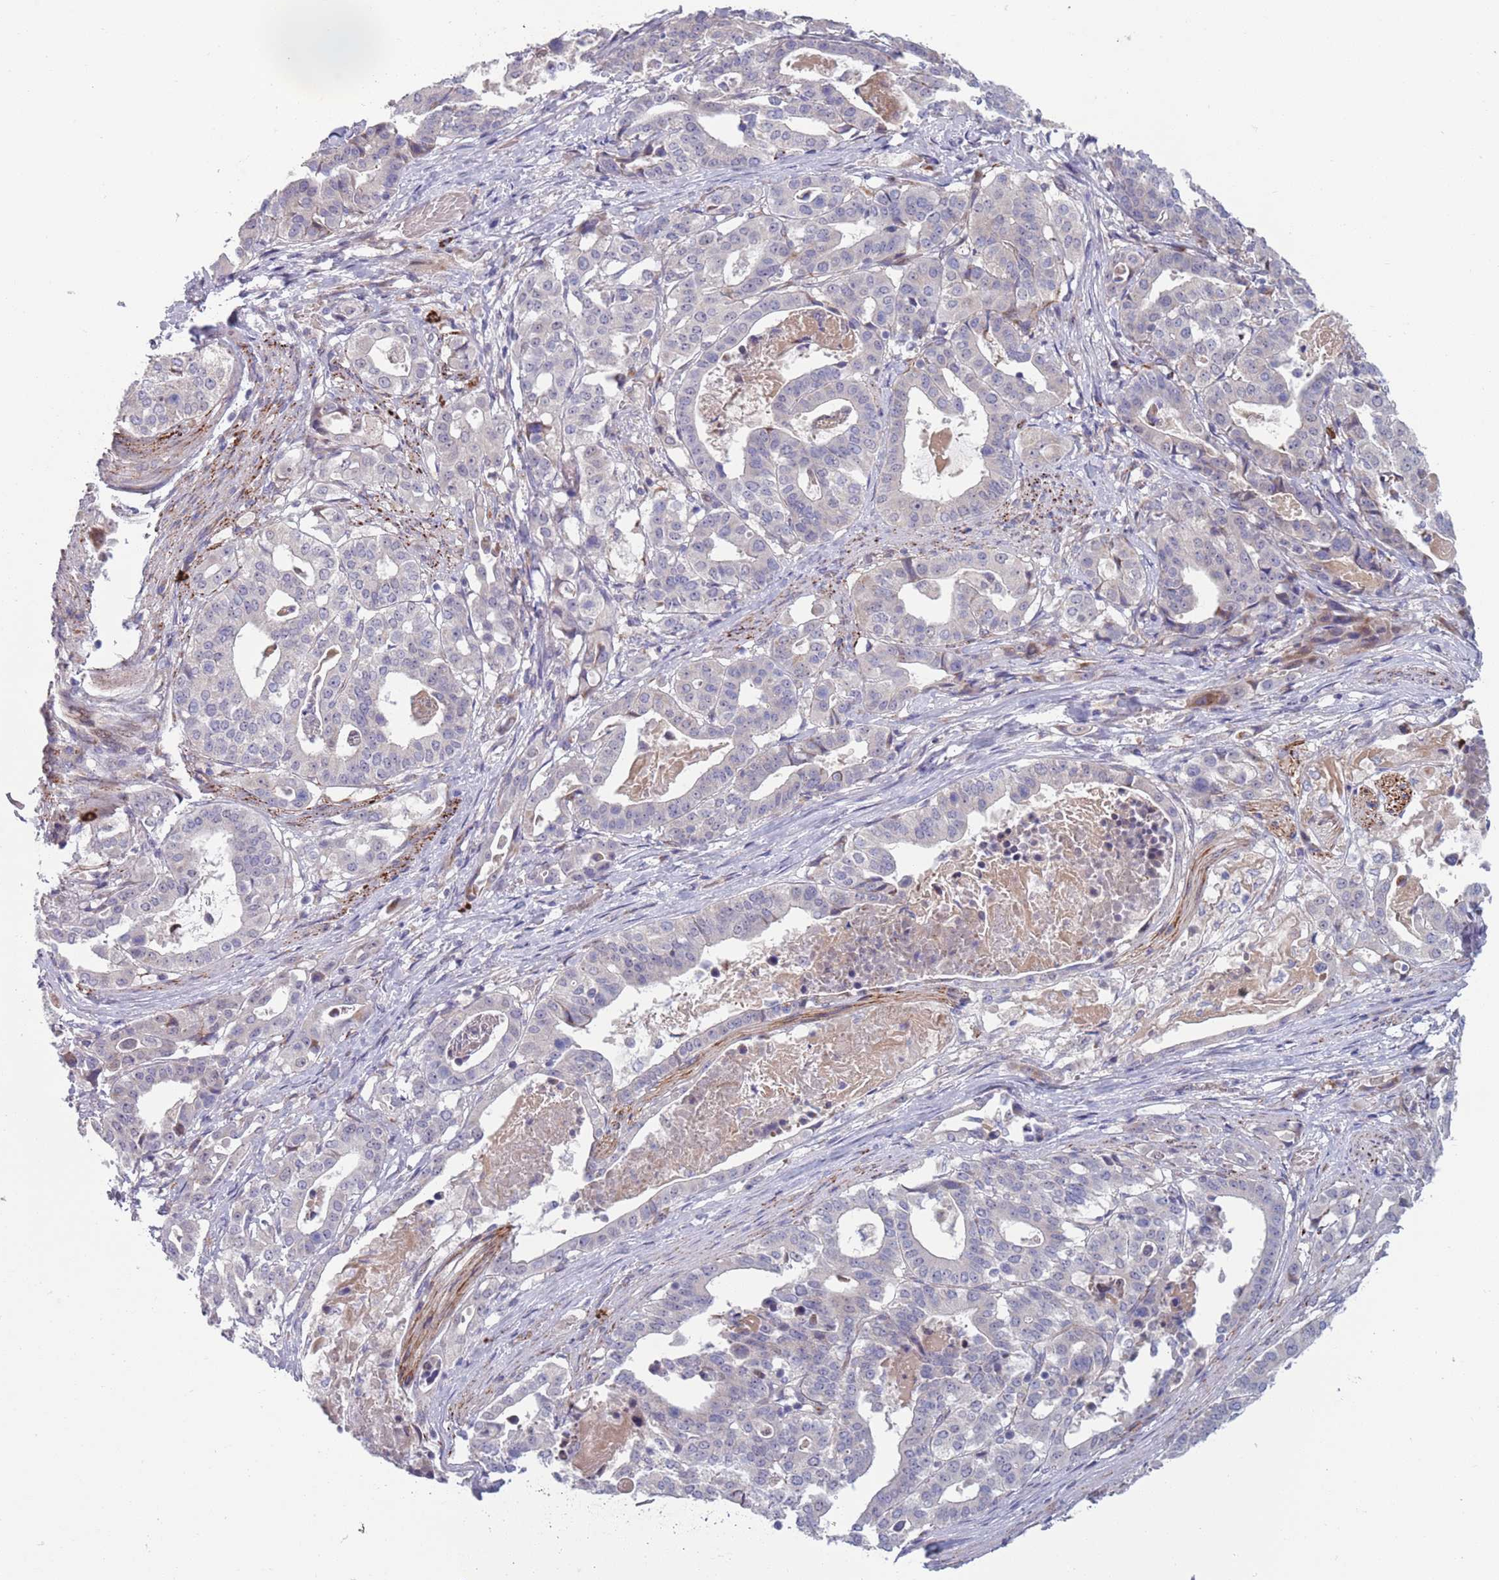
{"staining": {"intensity": "negative", "quantity": "none", "location": "none"}, "tissue": "stomach cancer", "cell_type": "Tumor cells", "image_type": "cancer", "snomed": [{"axis": "morphology", "description": "Adenocarcinoma, NOS"}, {"axis": "topography", "description": "Stomach"}], "caption": "Tumor cells are negative for protein expression in human stomach cancer.", "gene": "TYW1", "patient": {"sex": "male", "age": 48}}